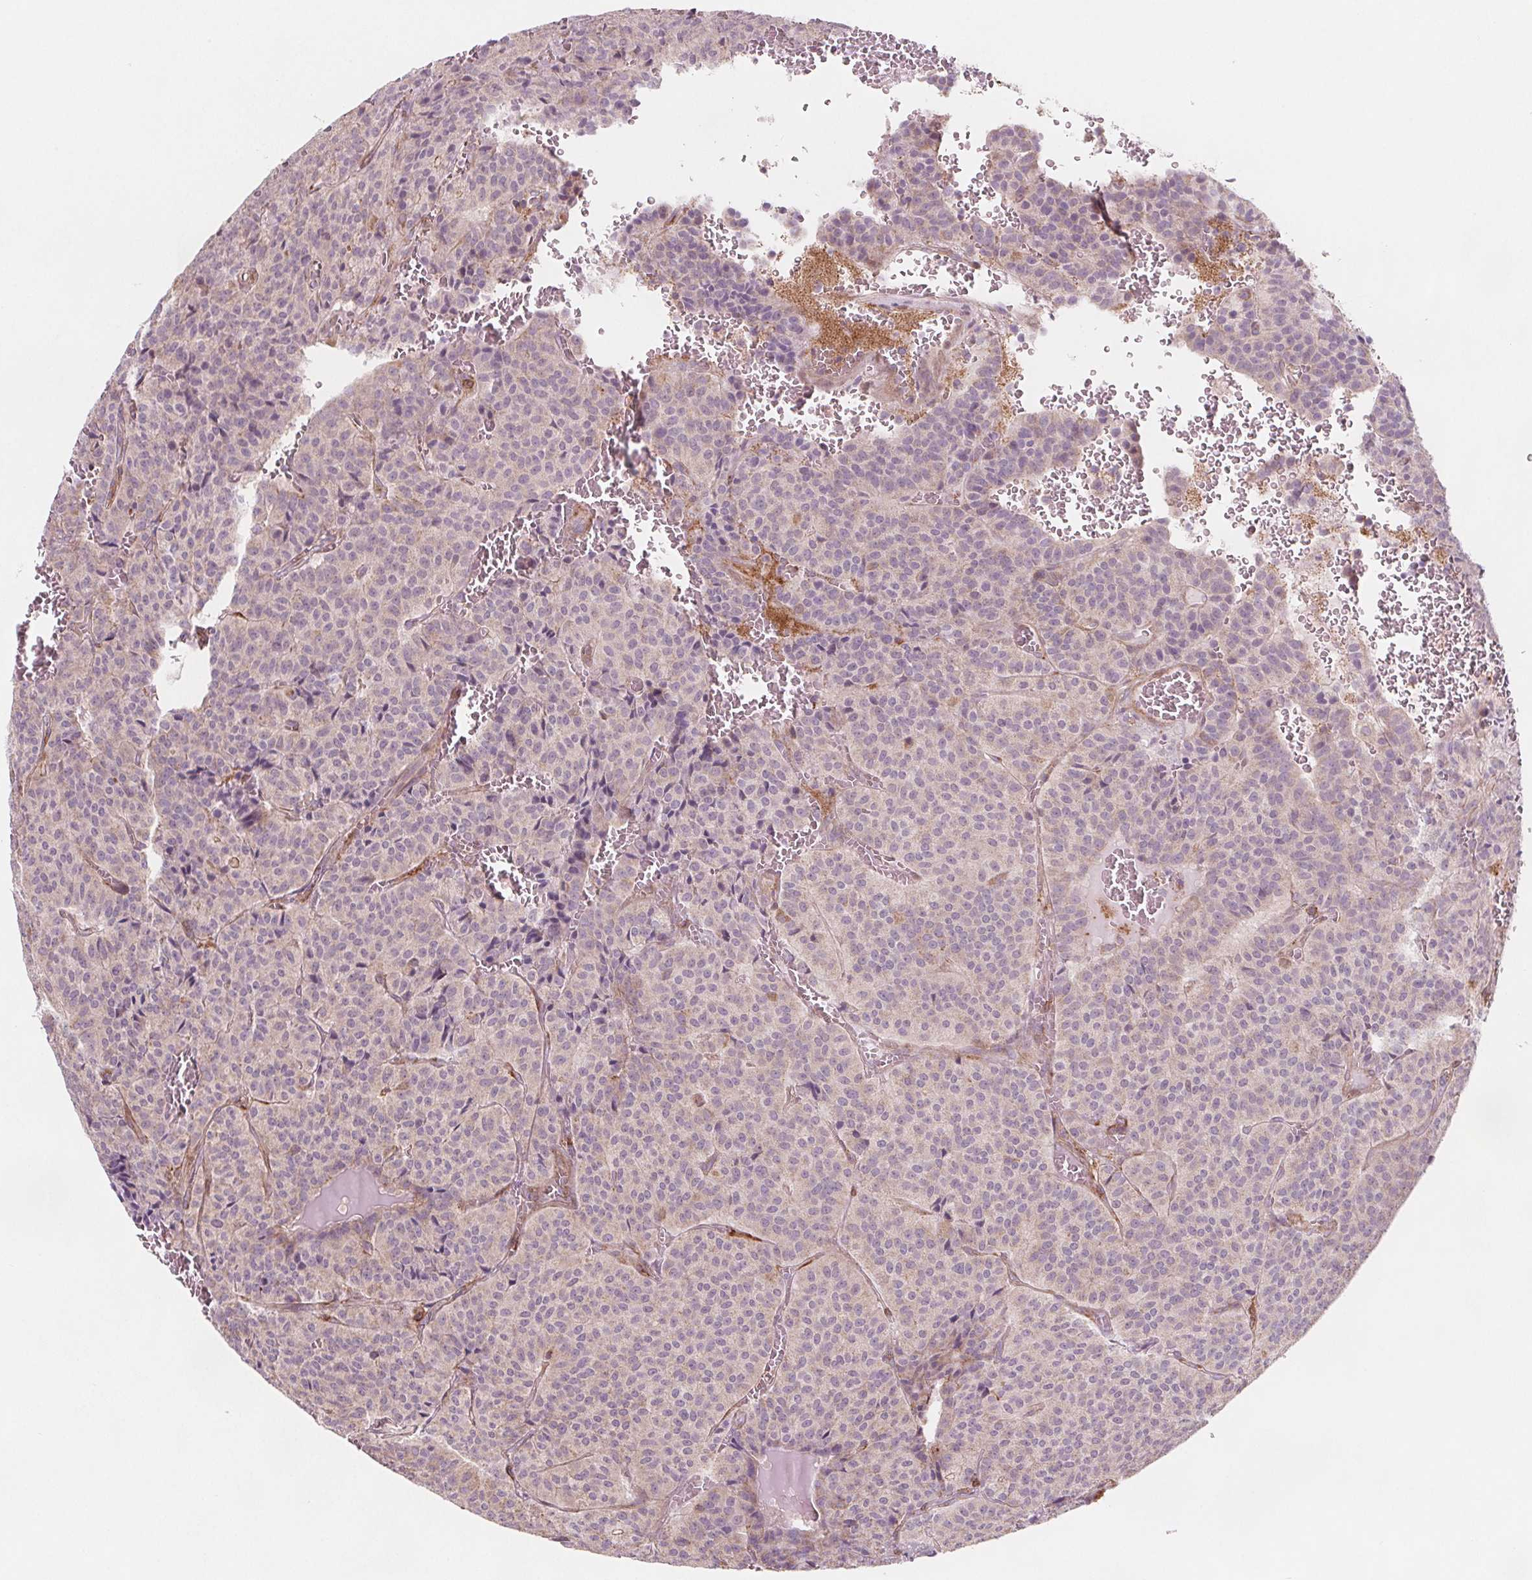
{"staining": {"intensity": "negative", "quantity": "none", "location": "none"}, "tissue": "carcinoid", "cell_type": "Tumor cells", "image_type": "cancer", "snomed": [{"axis": "morphology", "description": "Carcinoid, malignant, NOS"}, {"axis": "topography", "description": "Lung"}], "caption": "Malignant carcinoid stained for a protein using IHC demonstrates no expression tumor cells.", "gene": "ADAM33", "patient": {"sex": "male", "age": 70}}